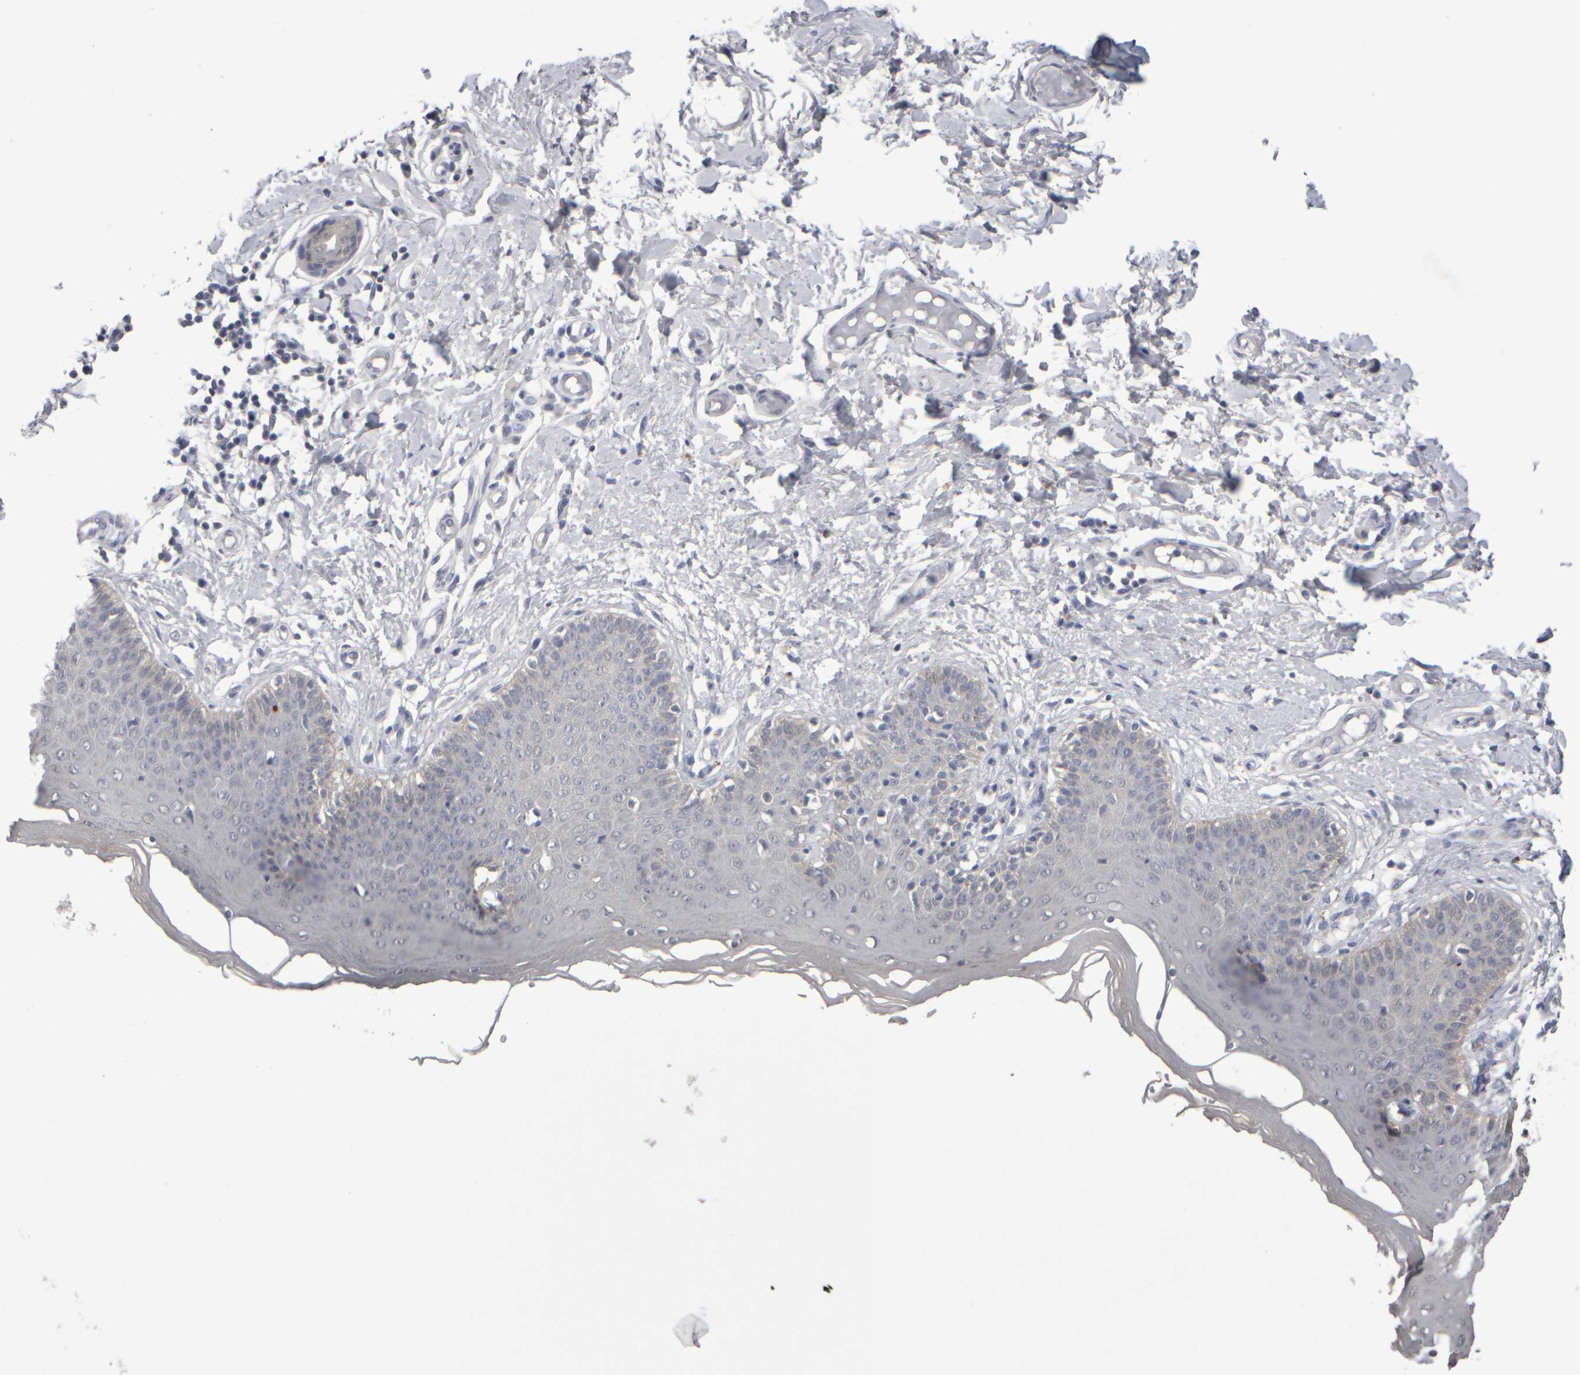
{"staining": {"intensity": "weak", "quantity": "<25%", "location": "cytoplasmic/membranous"}, "tissue": "skin", "cell_type": "Epidermal cells", "image_type": "normal", "snomed": [{"axis": "morphology", "description": "Normal tissue, NOS"}, {"axis": "topography", "description": "Vulva"}], "caption": "Micrograph shows no protein positivity in epidermal cells of unremarkable skin. Nuclei are stained in blue.", "gene": "EPHX2", "patient": {"sex": "female", "age": 66}}